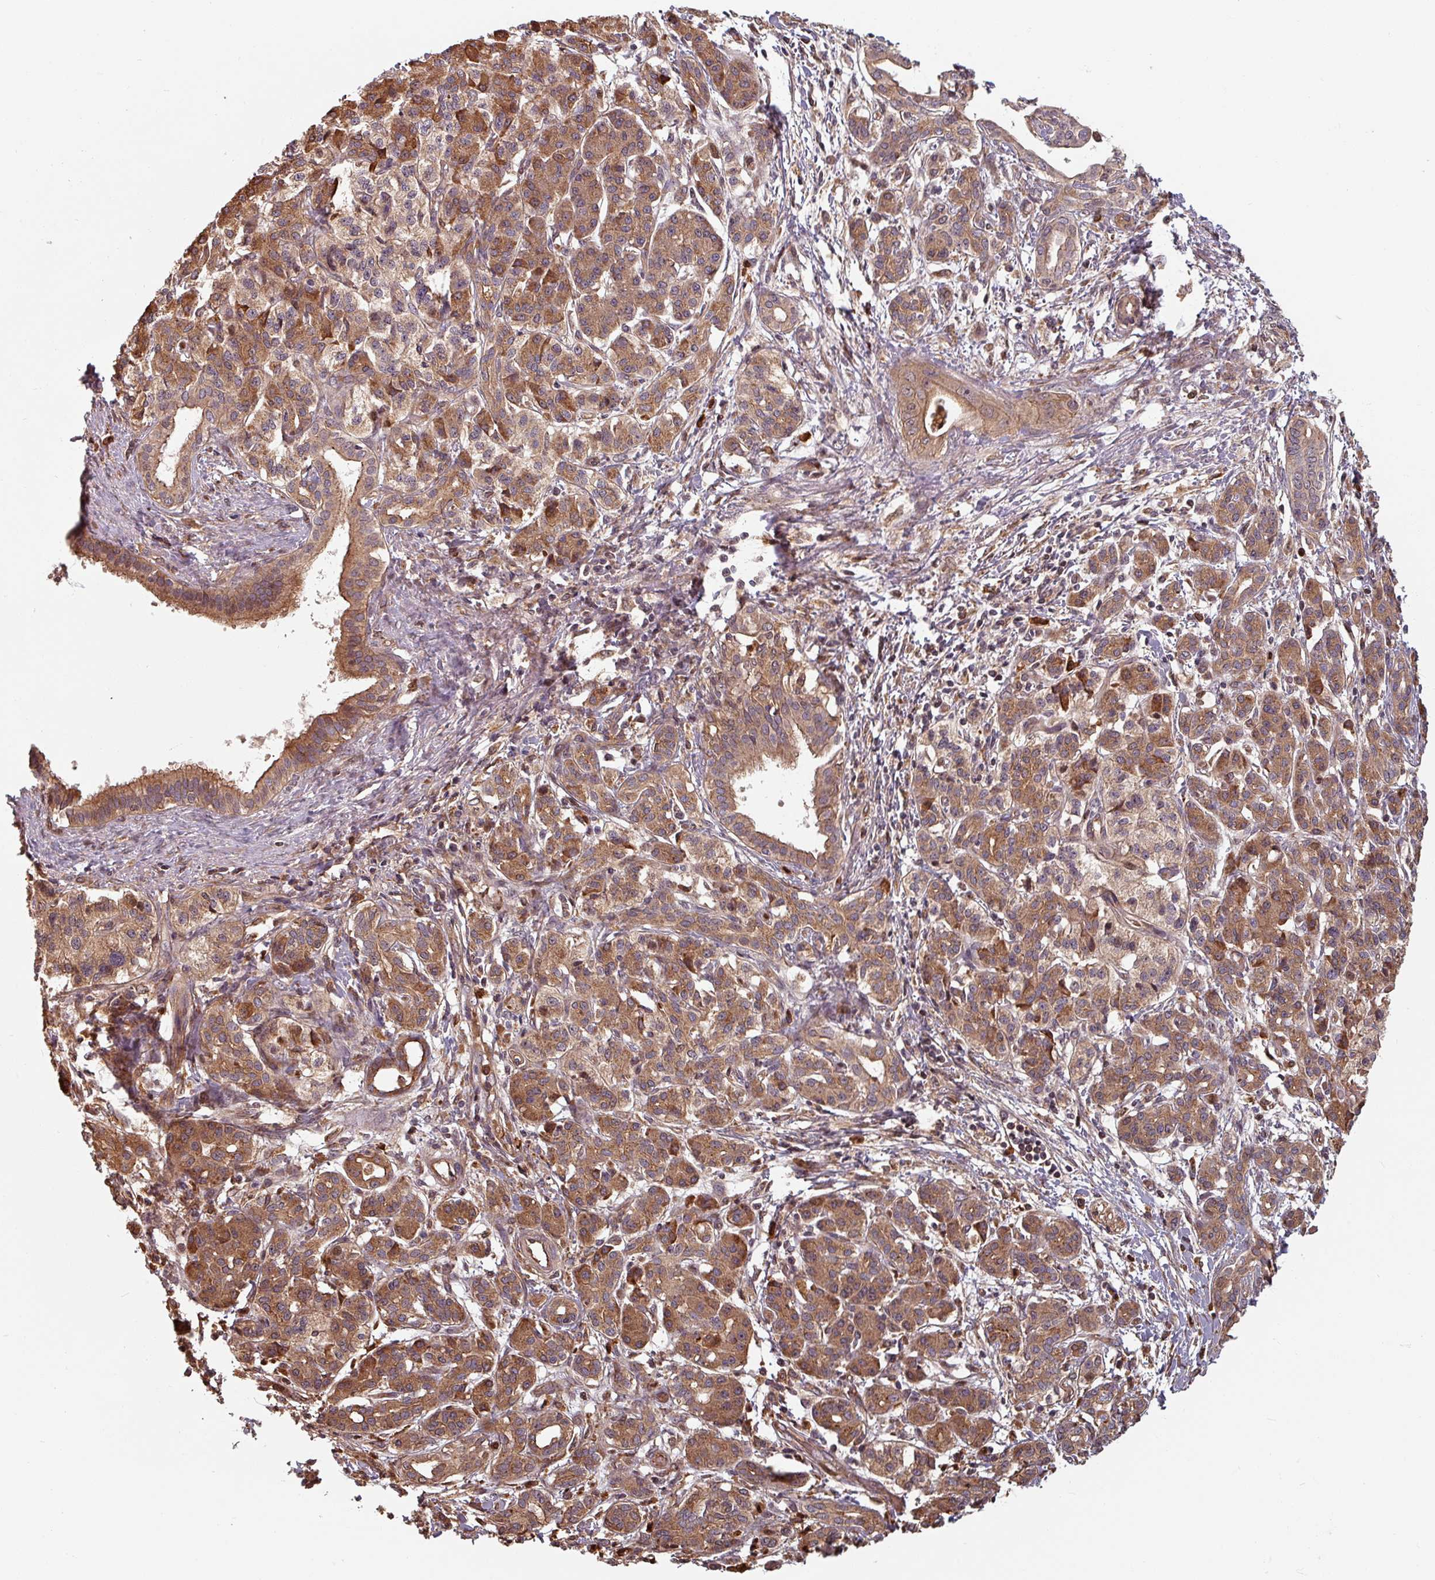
{"staining": {"intensity": "moderate", "quantity": ">75%", "location": "cytoplasmic/membranous"}, "tissue": "pancreatic cancer", "cell_type": "Tumor cells", "image_type": "cancer", "snomed": [{"axis": "morphology", "description": "Adenocarcinoma, NOS"}, {"axis": "topography", "description": "Pancreas"}], "caption": "This photomicrograph shows IHC staining of pancreatic cancer, with medium moderate cytoplasmic/membranous expression in approximately >75% of tumor cells.", "gene": "EID1", "patient": {"sex": "male", "age": 58}}